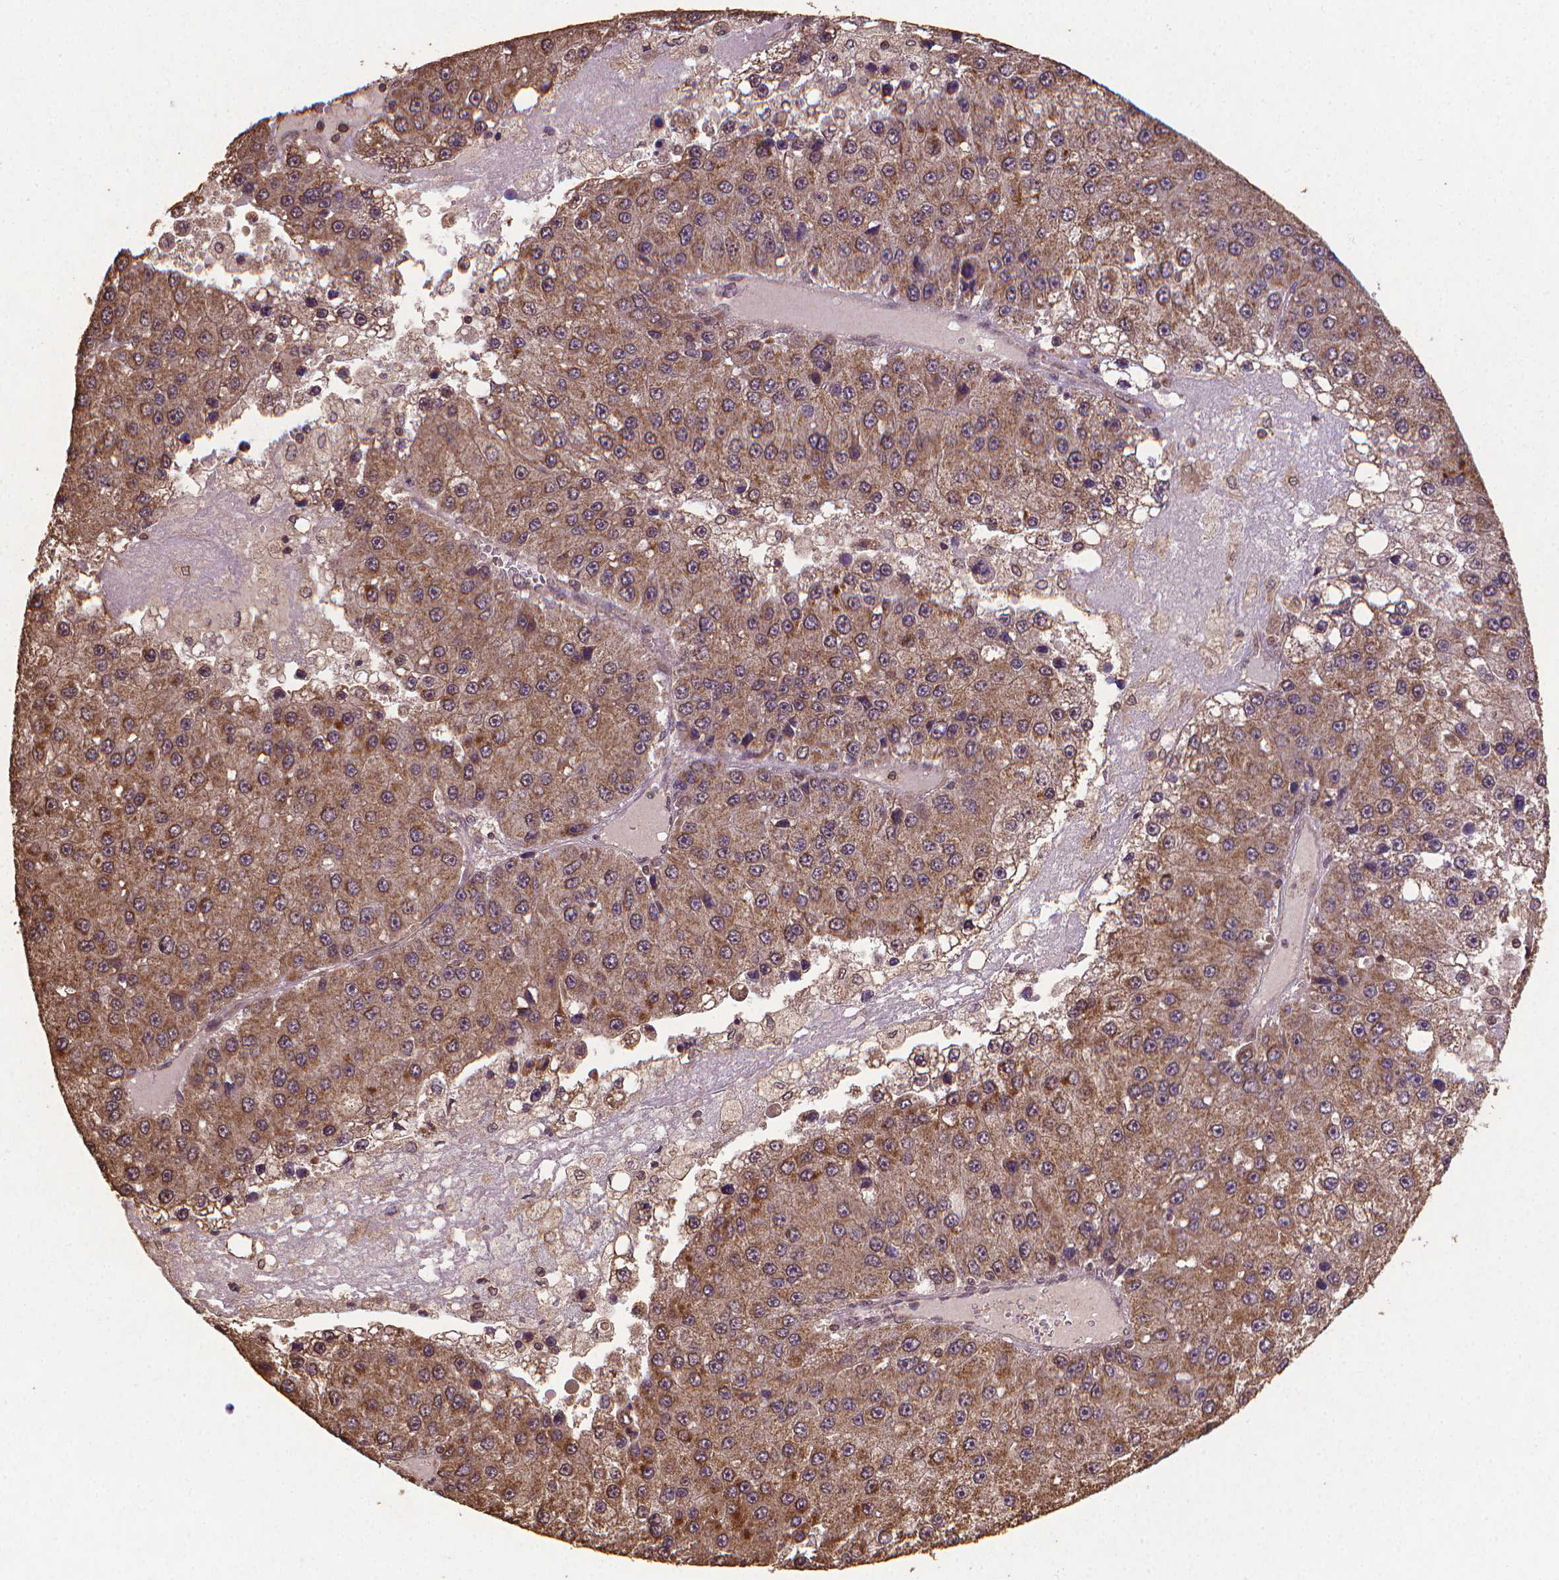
{"staining": {"intensity": "moderate", "quantity": ">75%", "location": "cytoplasmic/membranous"}, "tissue": "liver cancer", "cell_type": "Tumor cells", "image_type": "cancer", "snomed": [{"axis": "morphology", "description": "Carcinoma, Hepatocellular, NOS"}, {"axis": "topography", "description": "Liver"}], "caption": "Moderate cytoplasmic/membranous positivity for a protein is appreciated in approximately >75% of tumor cells of liver cancer (hepatocellular carcinoma) using immunohistochemistry (IHC).", "gene": "DCAF1", "patient": {"sex": "female", "age": 73}}